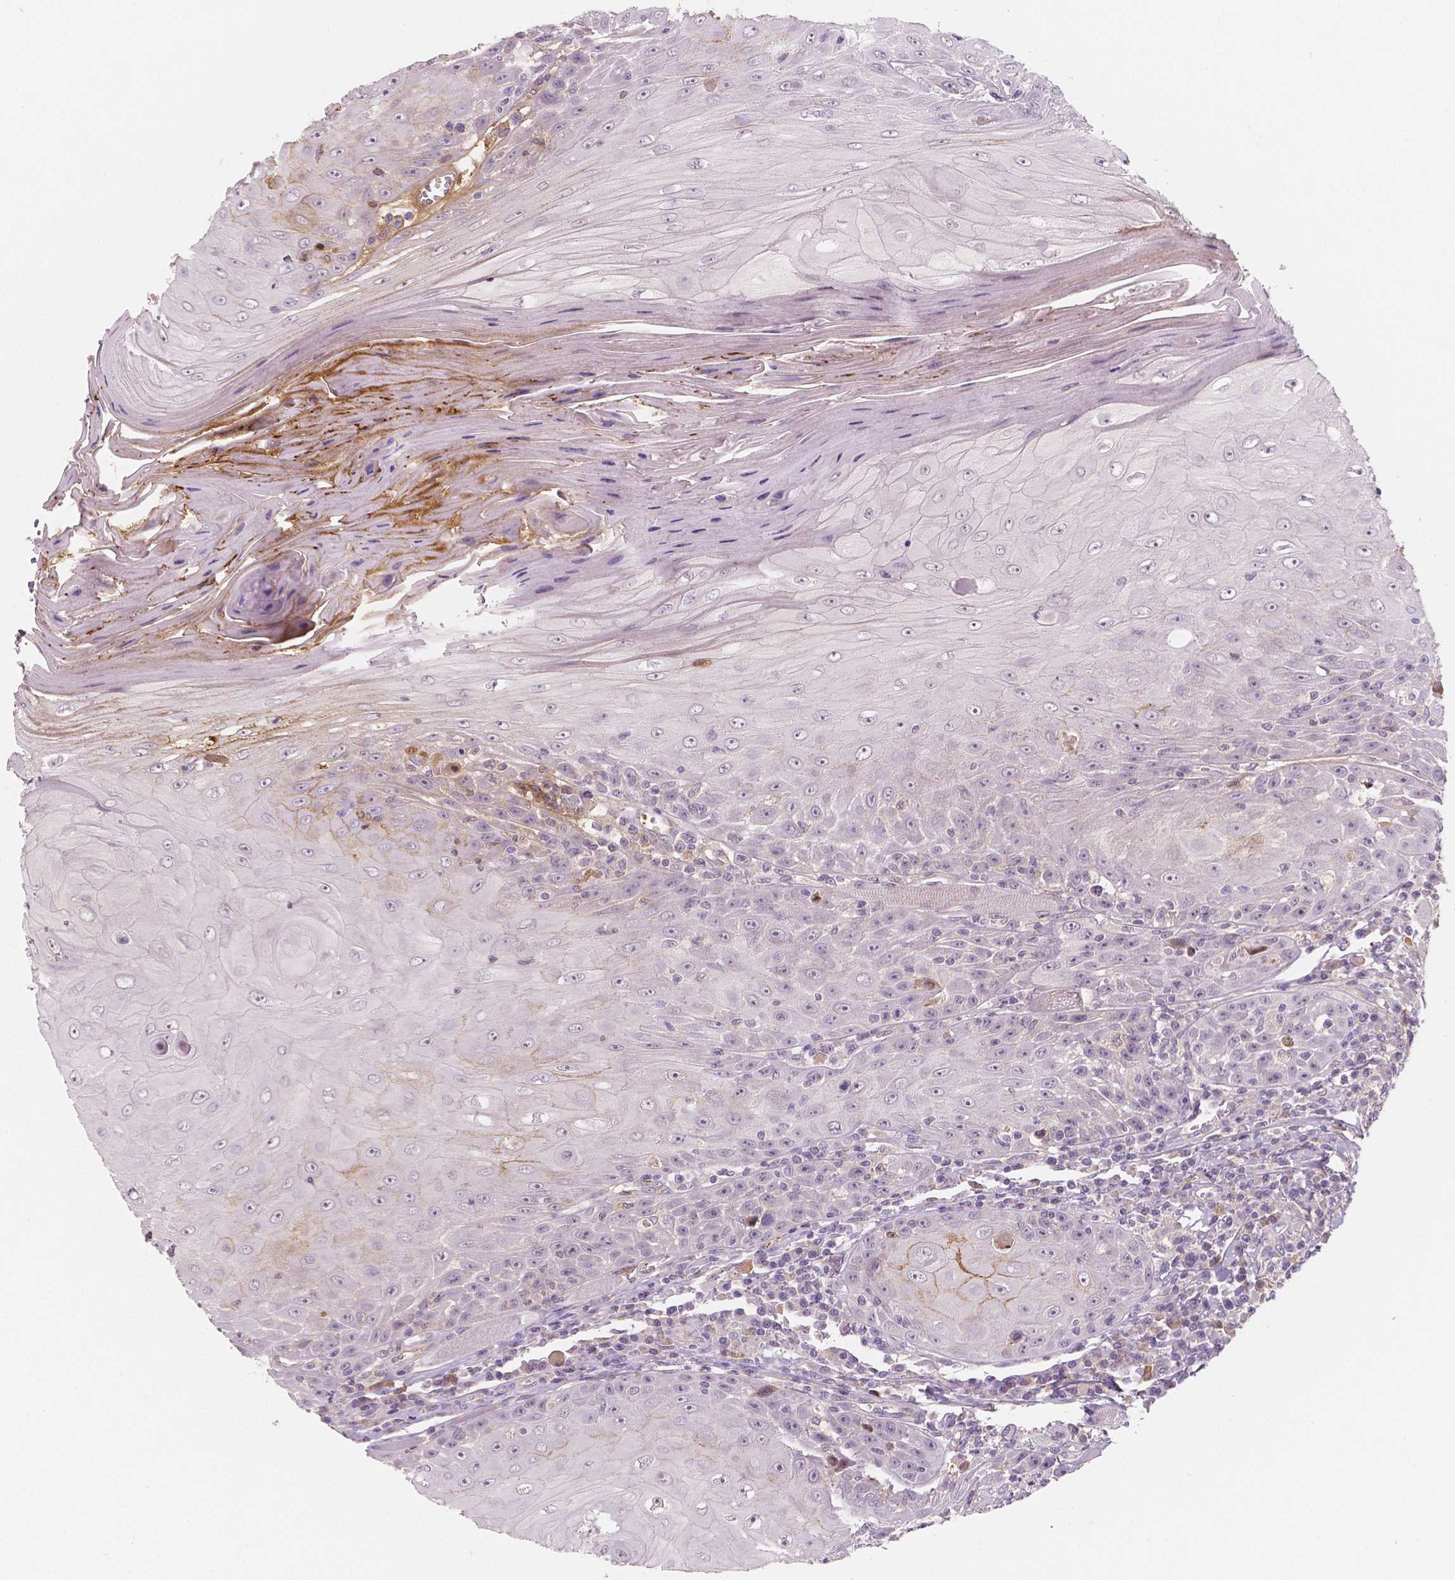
{"staining": {"intensity": "negative", "quantity": "none", "location": "none"}, "tissue": "head and neck cancer", "cell_type": "Tumor cells", "image_type": "cancer", "snomed": [{"axis": "morphology", "description": "Squamous cell carcinoma, NOS"}, {"axis": "topography", "description": "Head-Neck"}], "caption": "Micrograph shows no significant protein staining in tumor cells of head and neck cancer.", "gene": "APOA4", "patient": {"sex": "male", "age": 52}}